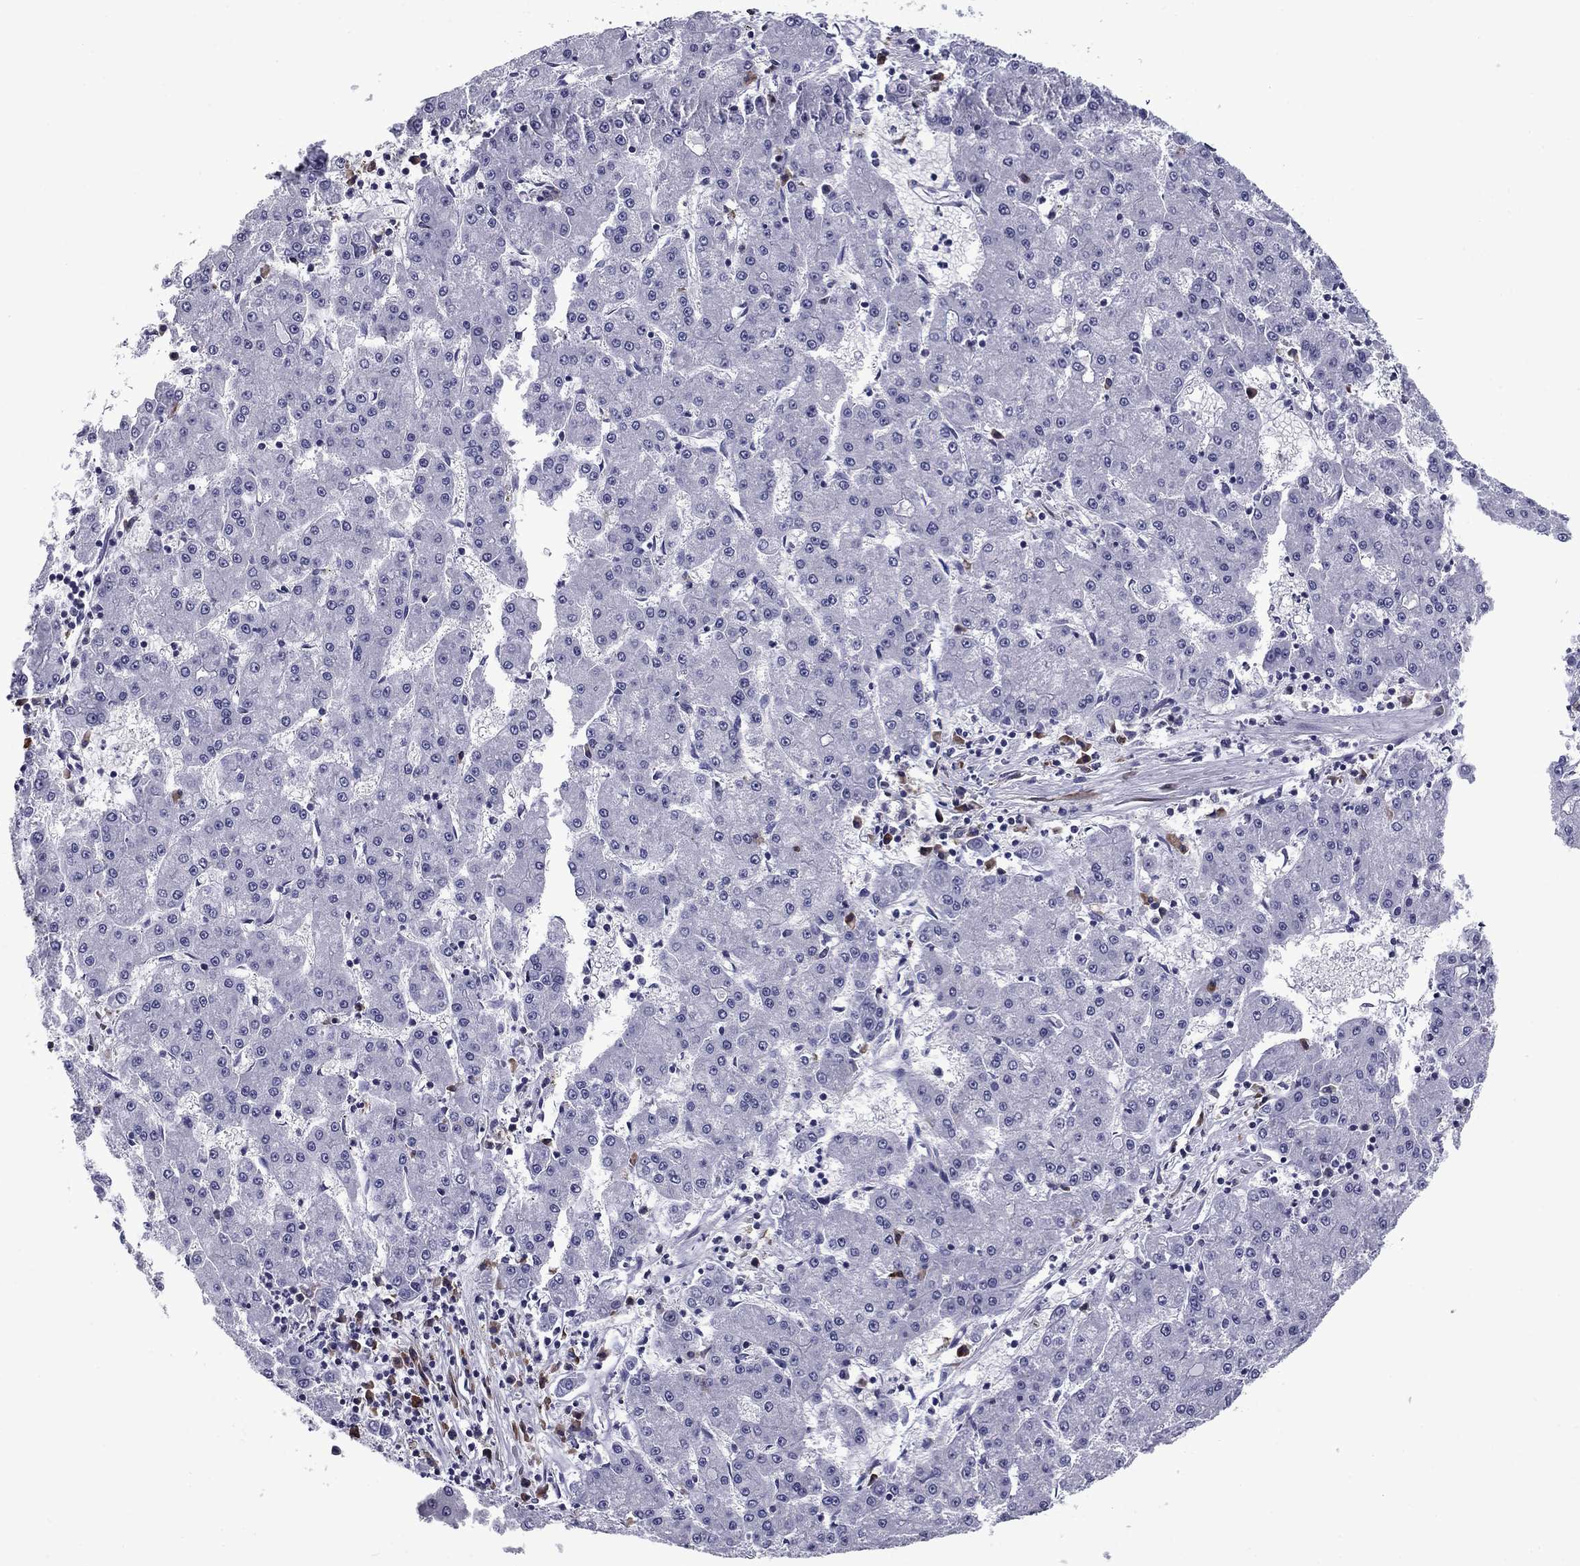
{"staining": {"intensity": "negative", "quantity": "none", "location": "none"}, "tissue": "liver cancer", "cell_type": "Tumor cells", "image_type": "cancer", "snomed": [{"axis": "morphology", "description": "Carcinoma, Hepatocellular, NOS"}, {"axis": "topography", "description": "Liver"}], "caption": "Immunohistochemistry (IHC) photomicrograph of neoplastic tissue: liver cancer stained with DAB (3,3'-diaminobenzidine) displays no significant protein staining in tumor cells.", "gene": "TMED3", "patient": {"sex": "male", "age": 73}}